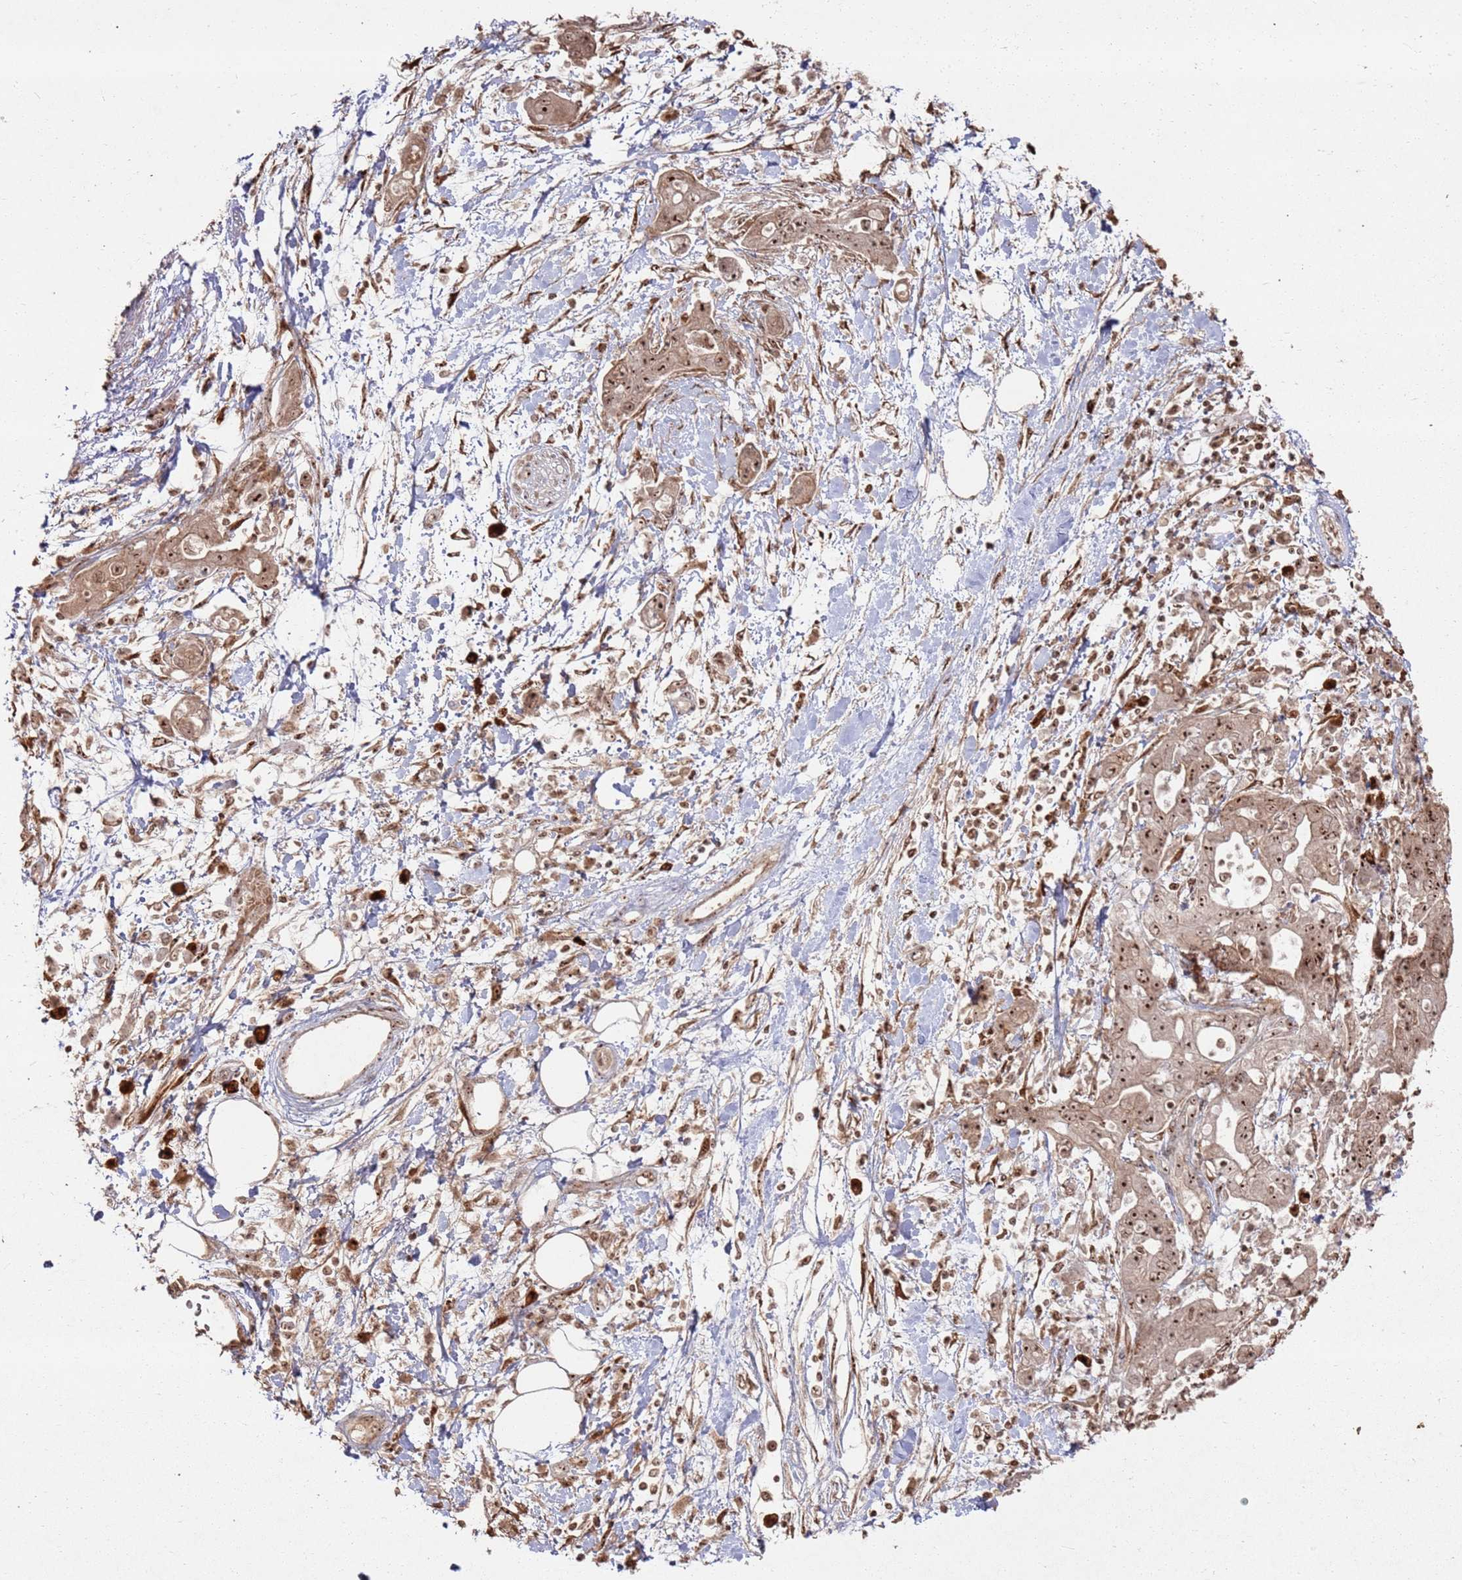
{"staining": {"intensity": "moderate", "quantity": ">75%", "location": "cytoplasmic/membranous,nuclear"}, "tissue": "pancreatic cancer", "cell_type": "Tumor cells", "image_type": "cancer", "snomed": [{"axis": "morphology", "description": "Adenocarcinoma, NOS"}, {"axis": "topography", "description": "Pancreas"}], "caption": "Protein expression analysis of human pancreatic cancer reveals moderate cytoplasmic/membranous and nuclear expression in about >75% of tumor cells. The staining was performed using DAB to visualize the protein expression in brown, while the nuclei were stained in blue with hematoxylin (Magnification: 20x).", "gene": "UTP11", "patient": {"sex": "female", "age": 73}}